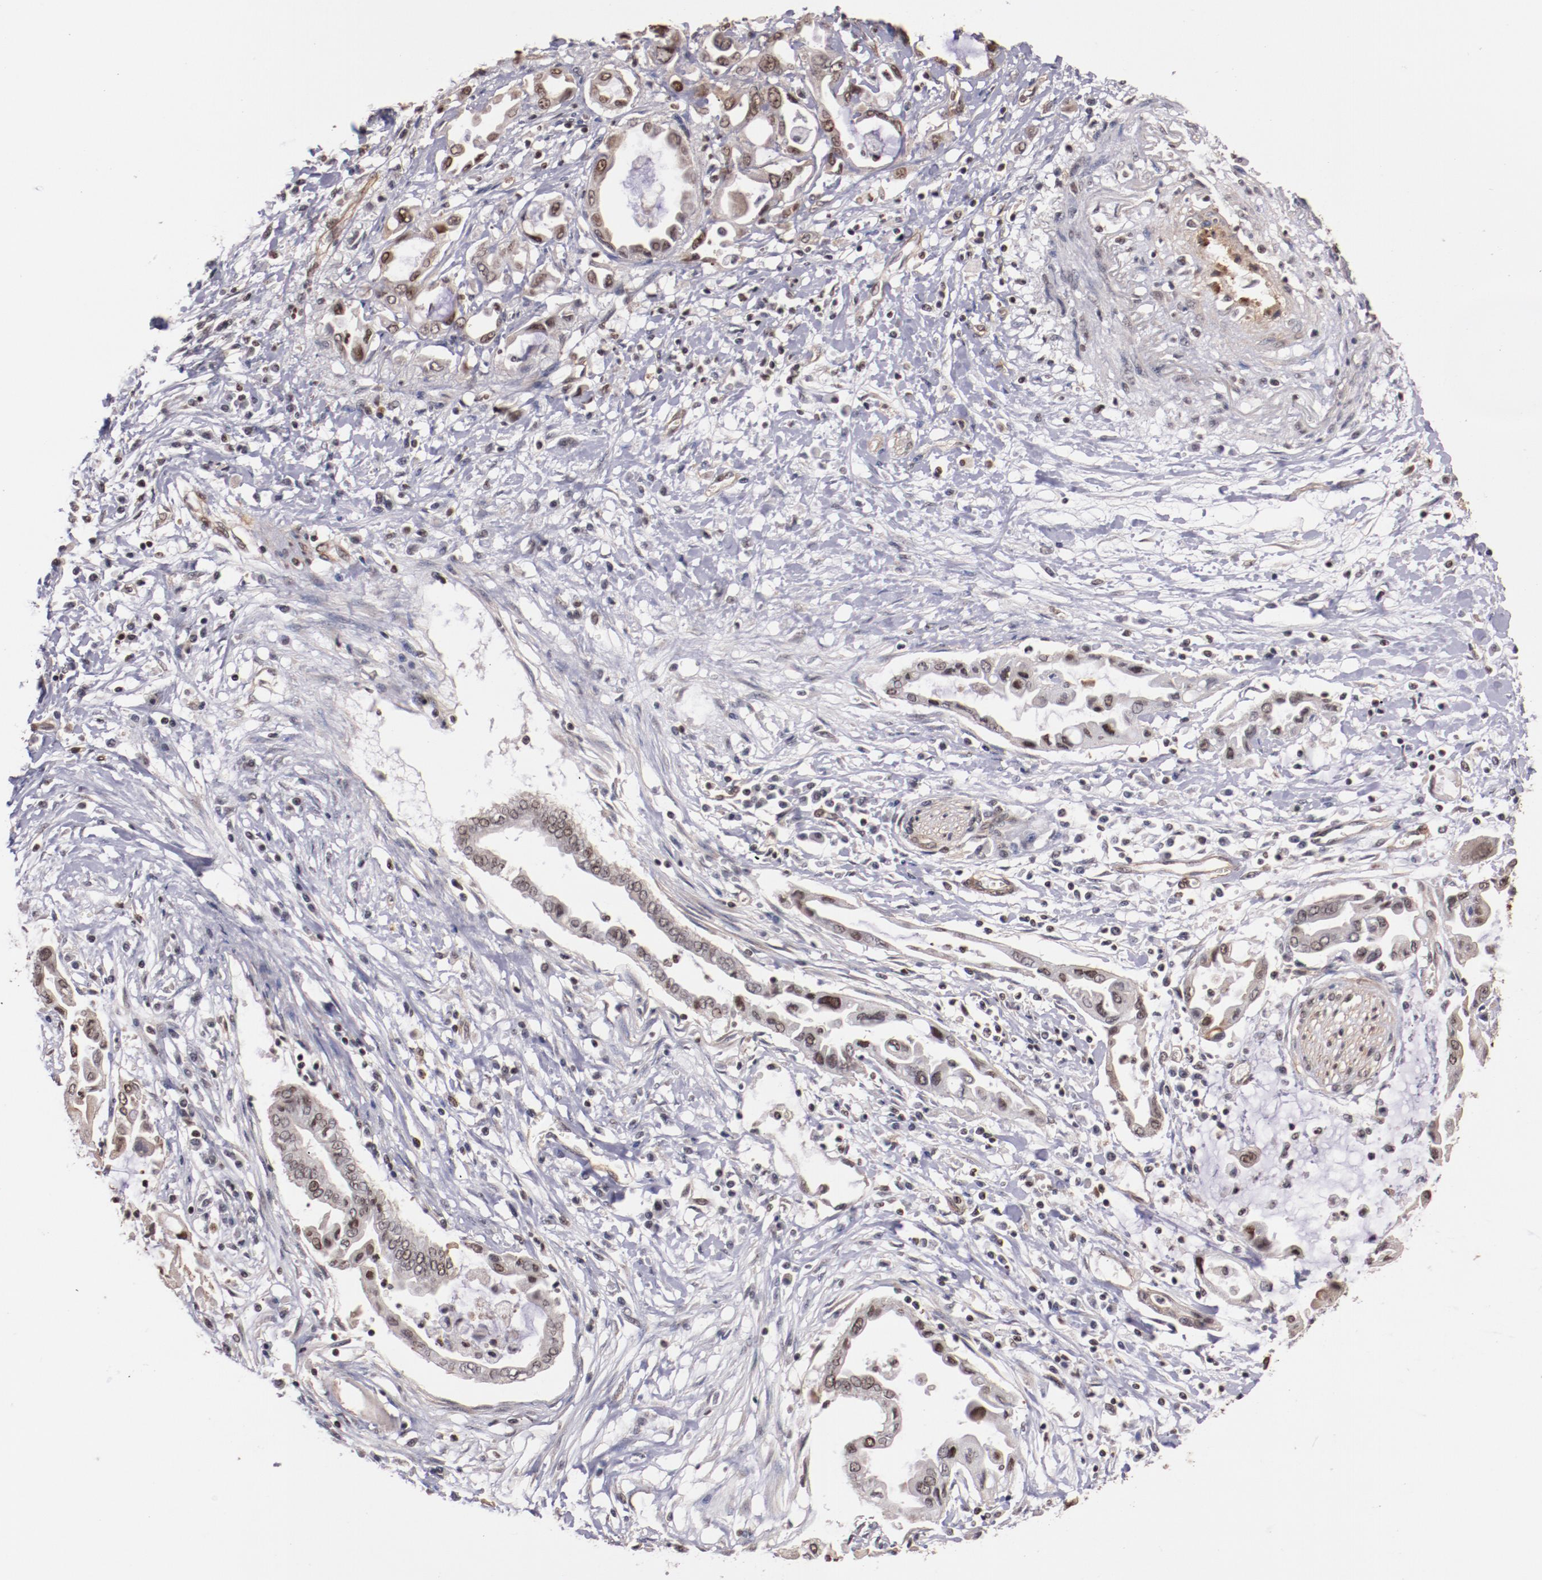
{"staining": {"intensity": "moderate", "quantity": "25%-75%", "location": "nuclear"}, "tissue": "pancreatic cancer", "cell_type": "Tumor cells", "image_type": "cancer", "snomed": [{"axis": "morphology", "description": "Adenocarcinoma, NOS"}, {"axis": "topography", "description": "Pancreas"}], "caption": "The image exhibits a brown stain indicating the presence of a protein in the nuclear of tumor cells in pancreatic cancer (adenocarcinoma).", "gene": "STAG2", "patient": {"sex": "female", "age": 57}}